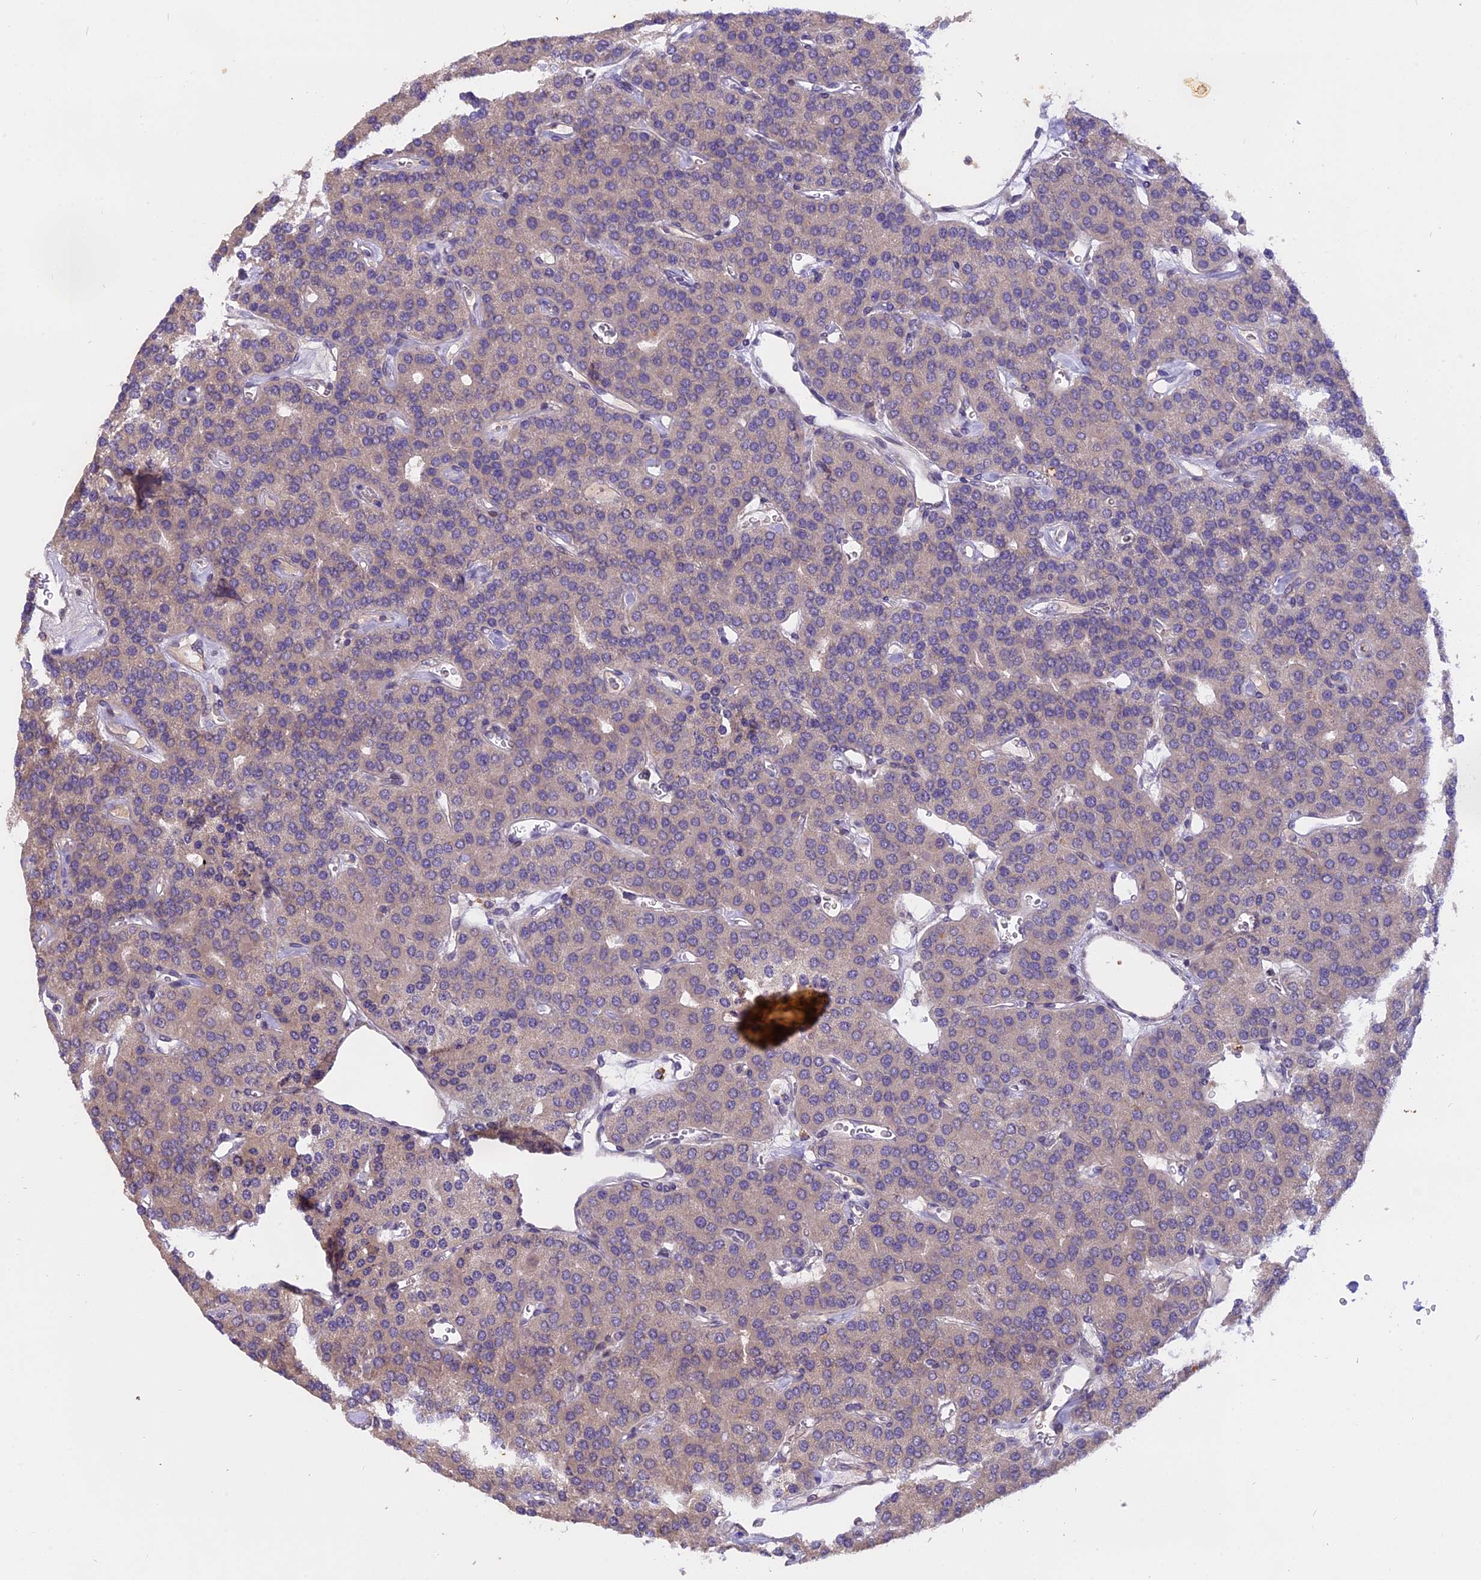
{"staining": {"intensity": "negative", "quantity": "none", "location": "none"}, "tissue": "parathyroid gland", "cell_type": "Glandular cells", "image_type": "normal", "snomed": [{"axis": "morphology", "description": "Normal tissue, NOS"}, {"axis": "morphology", "description": "Adenoma, NOS"}, {"axis": "topography", "description": "Parathyroid gland"}], "caption": "A photomicrograph of human parathyroid gland is negative for staining in glandular cells. (Brightfield microscopy of DAB (3,3'-diaminobenzidine) immunohistochemistry (IHC) at high magnification).", "gene": "MEMO1", "patient": {"sex": "female", "age": 86}}